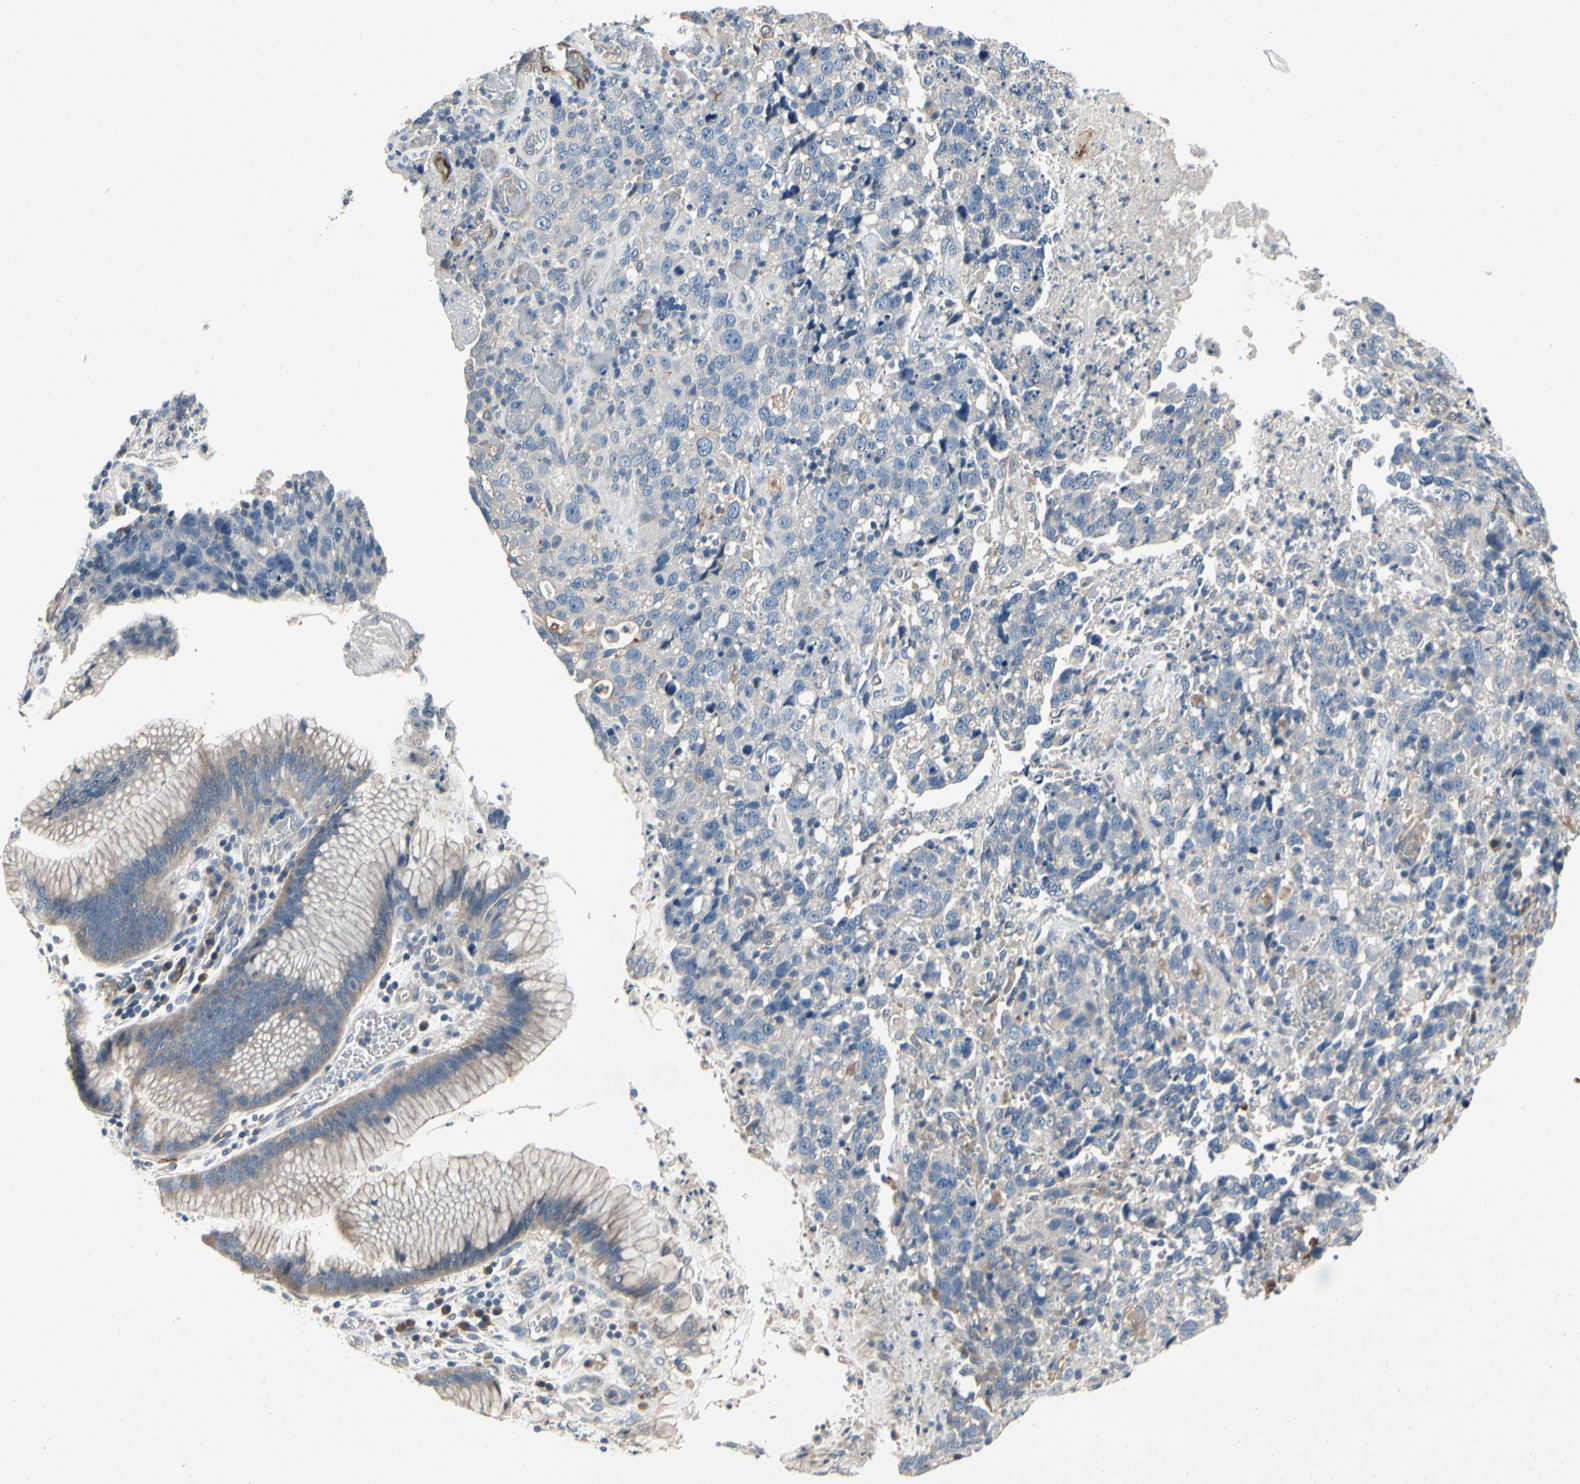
{"staining": {"intensity": "negative", "quantity": "none", "location": "none"}, "tissue": "stomach cancer", "cell_type": "Tumor cells", "image_type": "cancer", "snomed": [{"axis": "morphology", "description": "Normal tissue, NOS"}, {"axis": "morphology", "description": "Adenocarcinoma, NOS"}, {"axis": "topography", "description": "Stomach"}], "caption": "Stomach cancer was stained to show a protein in brown. There is no significant positivity in tumor cells. Brightfield microscopy of immunohistochemistry (IHC) stained with DAB (3,3'-diaminobenzidine) (brown) and hematoxylin (blue), captured at high magnification.", "gene": "ALPL", "patient": {"sex": "male", "age": 48}}